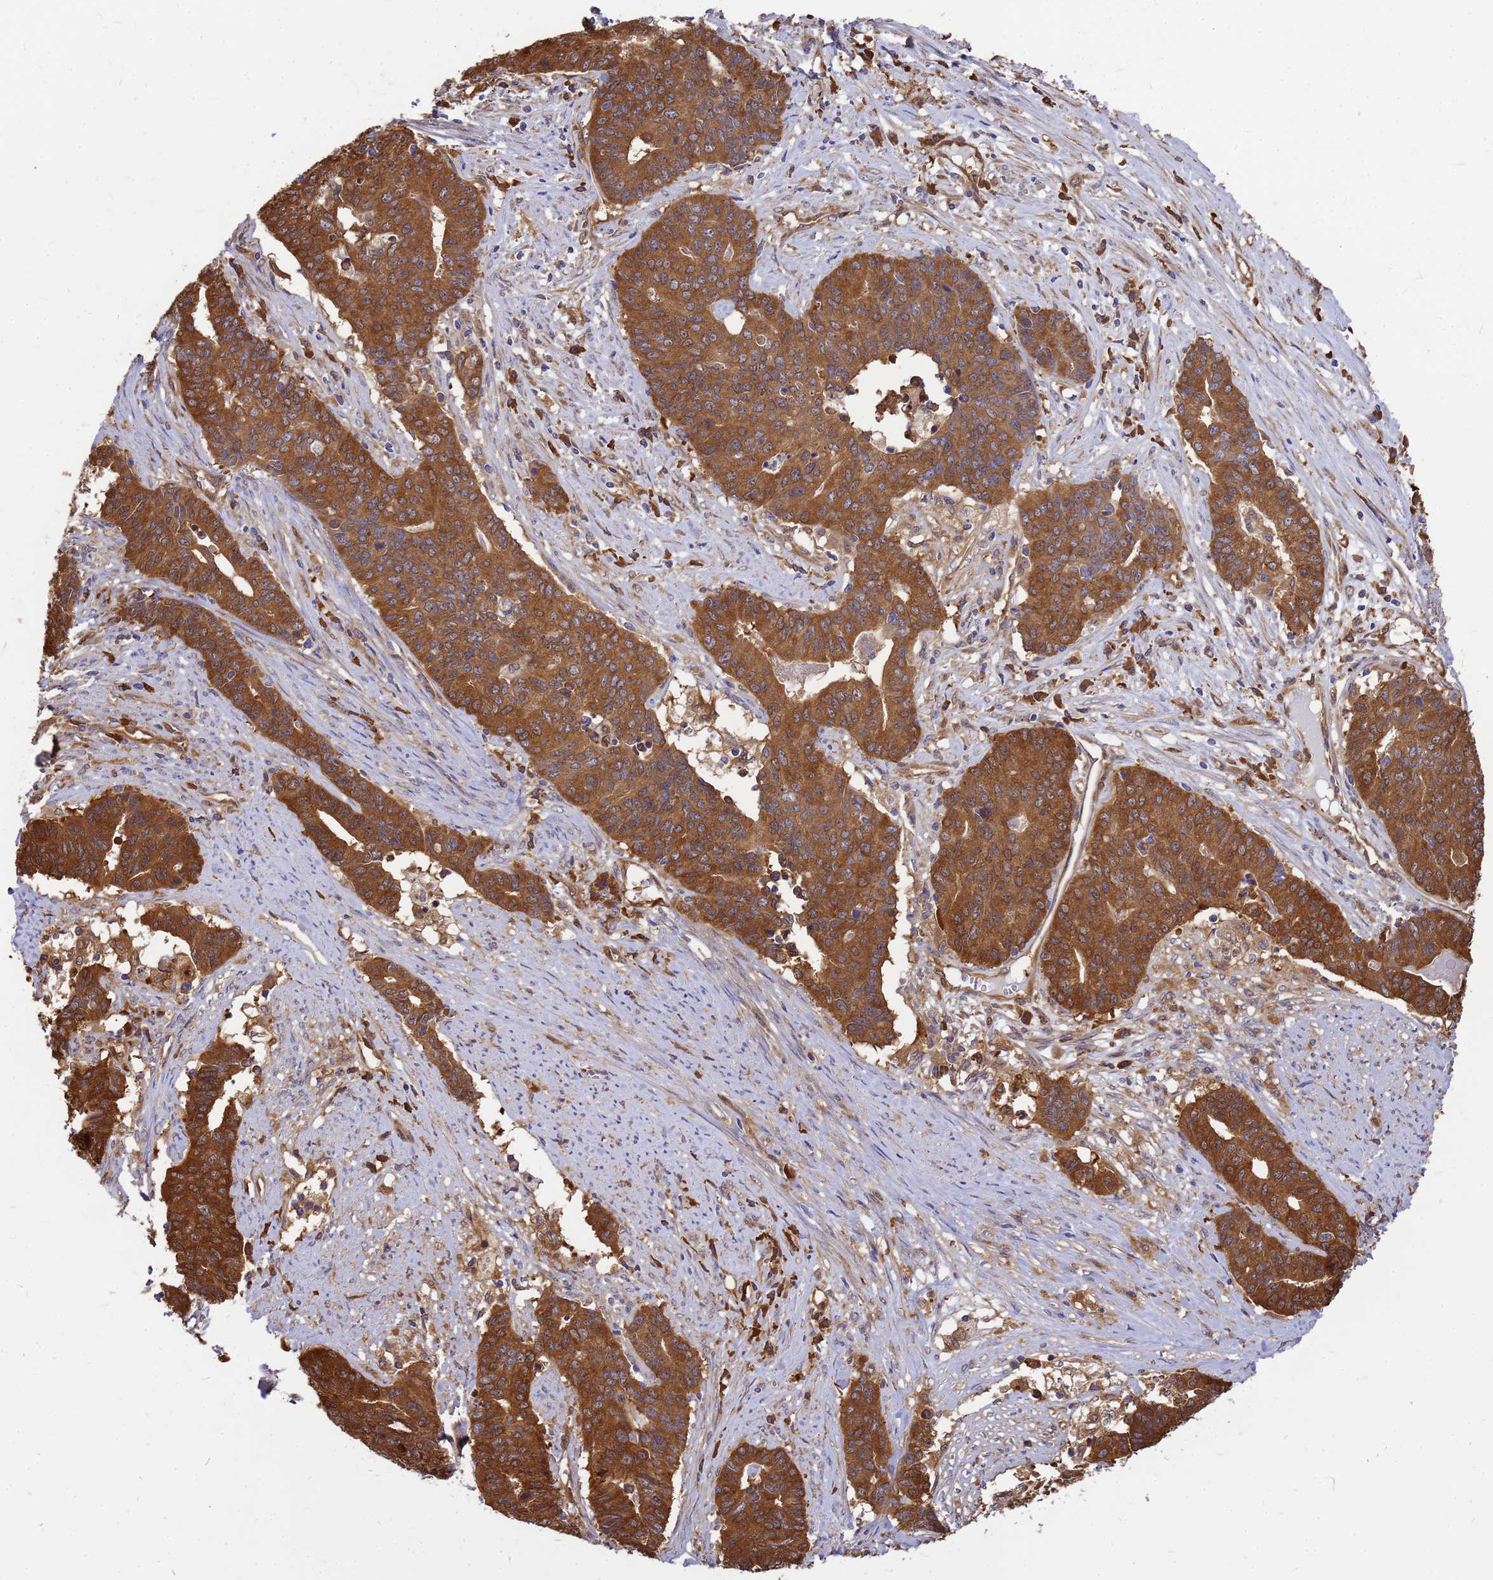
{"staining": {"intensity": "strong", "quantity": ">75%", "location": "cytoplasmic/membranous"}, "tissue": "endometrial cancer", "cell_type": "Tumor cells", "image_type": "cancer", "snomed": [{"axis": "morphology", "description": "Adenocarcinoma, NOS"}, {"axis": "topography", "description": "Endometrium"}], "caption": "Brown immunohistochemical staining in human endometrial cancer displays strong cytoplasmic/membranous staining in about >75% of tumor cells. The protein is stained brown, and the nuclei are stained in blue (DAB (3,3'-diaminobenzidine) IHC with brightfield microscopy, high magnification).", "gene": "GID4", "patient": {"sex": "female", "age": 59}}